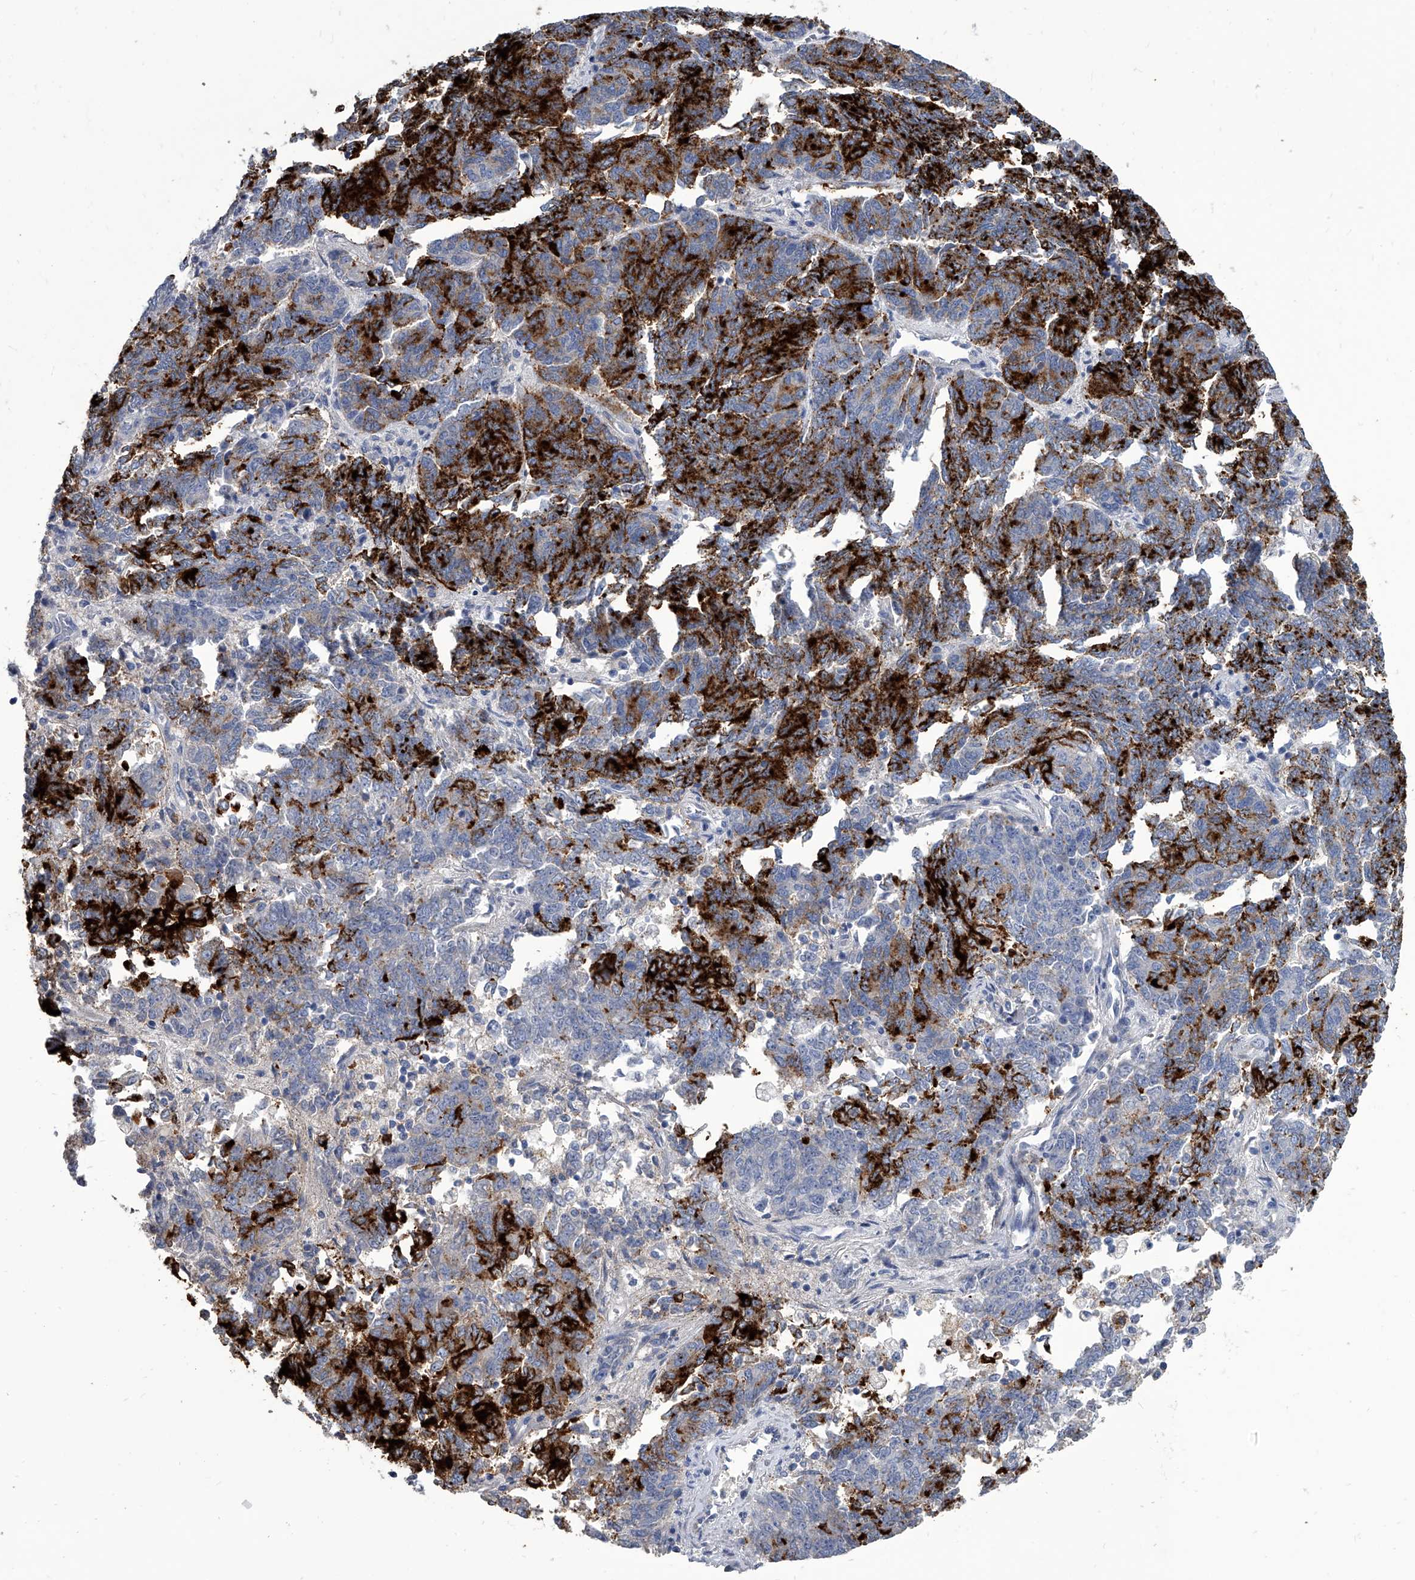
{"staining": {"intensity": "strong", "quantity": "25%-75%", "location": "cytoplasmic/membranous"}, "tissue": "endometrial cancer", "cell_type": "Tumor cells", "image_type": "cancer", "snomed": [{"axis": "morphology", "description": "Adenocarcinoma, NOS"}, {"axis": "topography", "description": "Endometrium"}], "caption": "The image exhibits a brown stain indicating the presence of a protein in the cytoplasmic/membranous of tumor cells in endometrial adenocarcinoma.", "gene": "SPP1", "patient": {"sex": "female", "age": 80}}